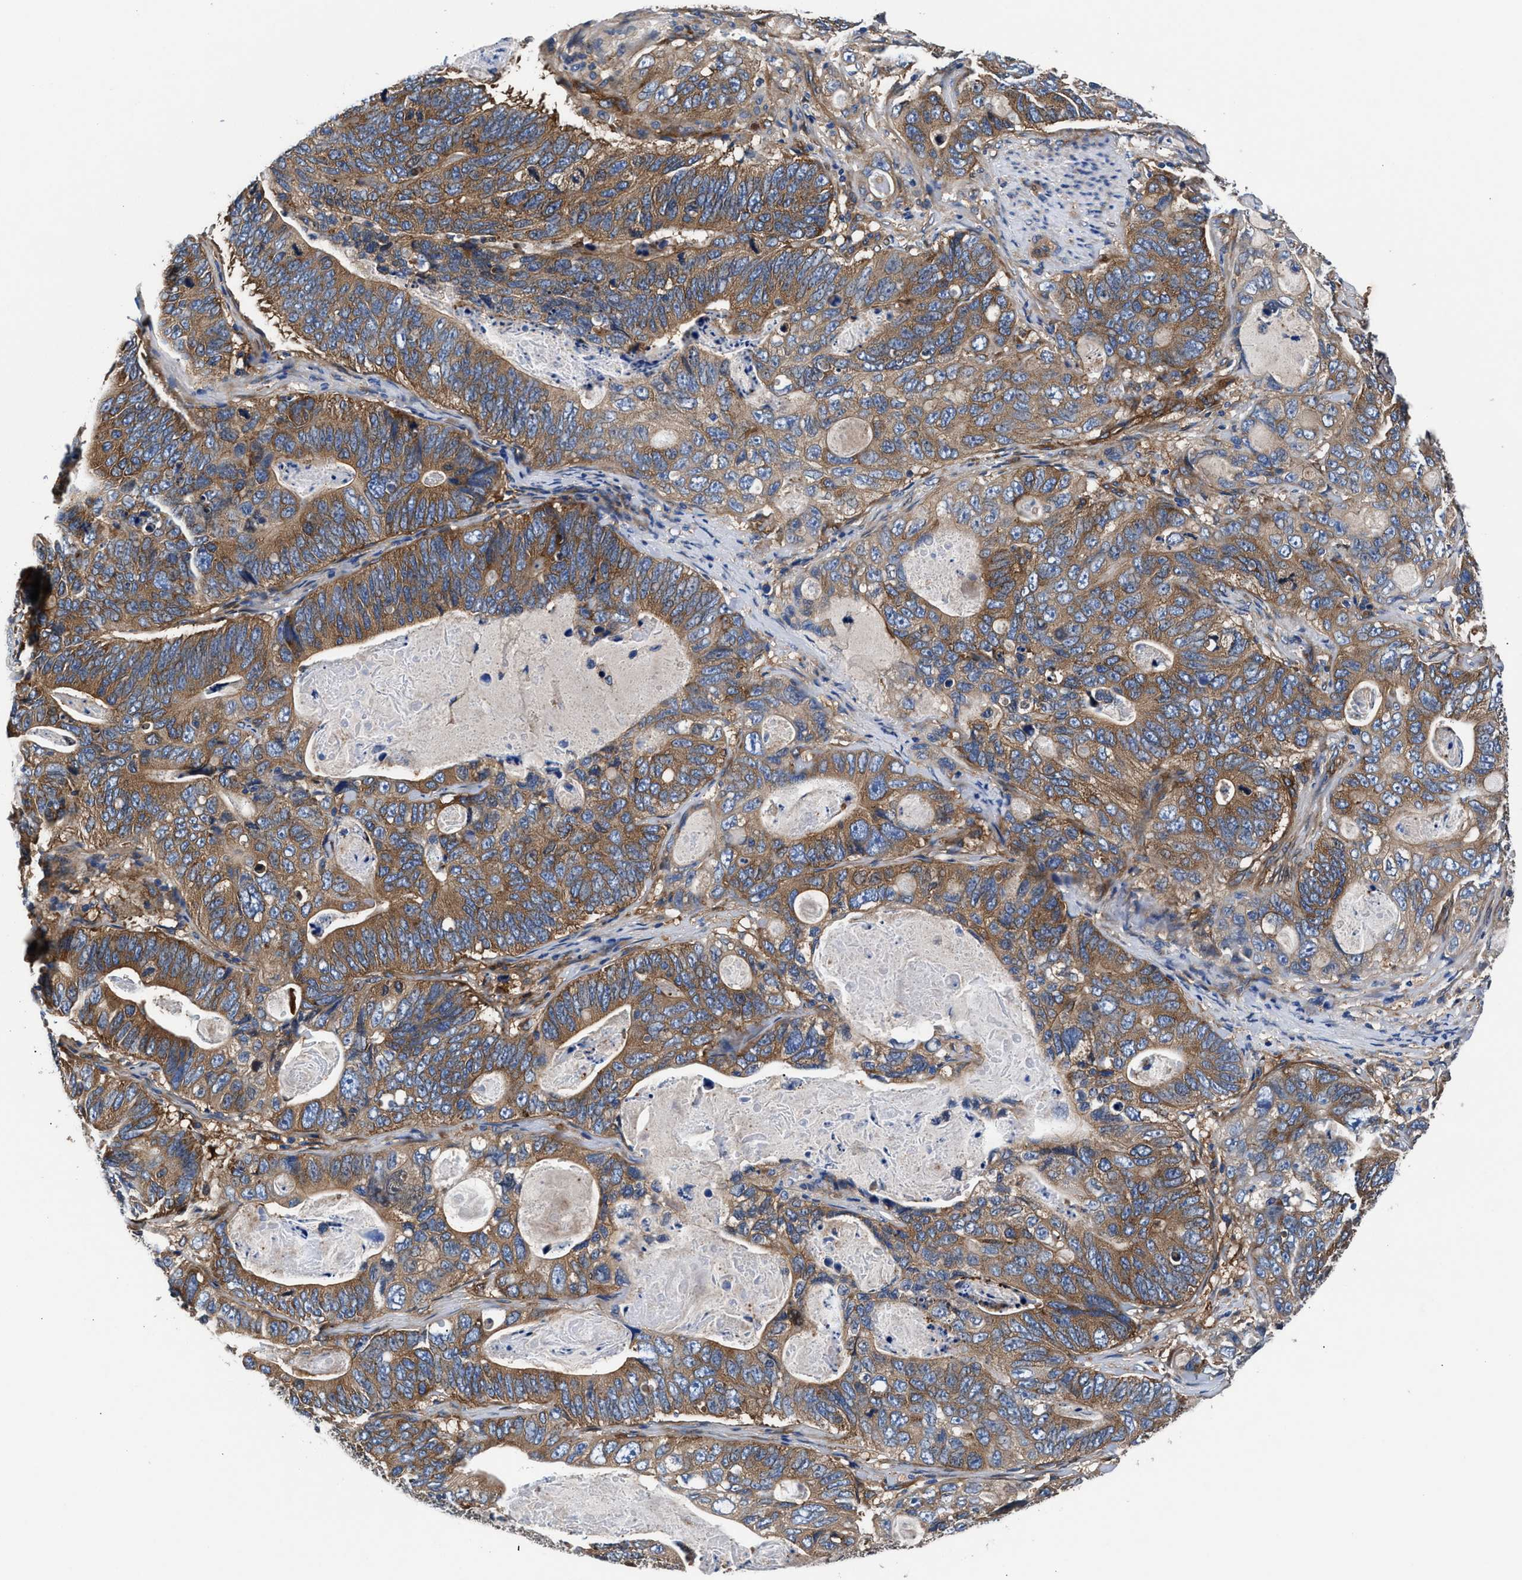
{"staining": {"intensity": "strong", "quantity": ">75%", "location": "cytoplasmic/membranous"}, "tissue": "stomach cancer", "cell_type": "Tumor cells", "image_type": "cancer", "snomed": [{"axis": "morphology", "description": "Normal tissue, NOS"}, {"axis": "morphology", "description": "Adenocarcinoma, NOS"}, {"axis": "topography", "description": "Stomach"}], "caption": "Human stomach cancer stained with a protein marker reveals strong staining in tumor cells.", "gene": "SH3GL1", "patient": {"sex": "female", "age": 89}}